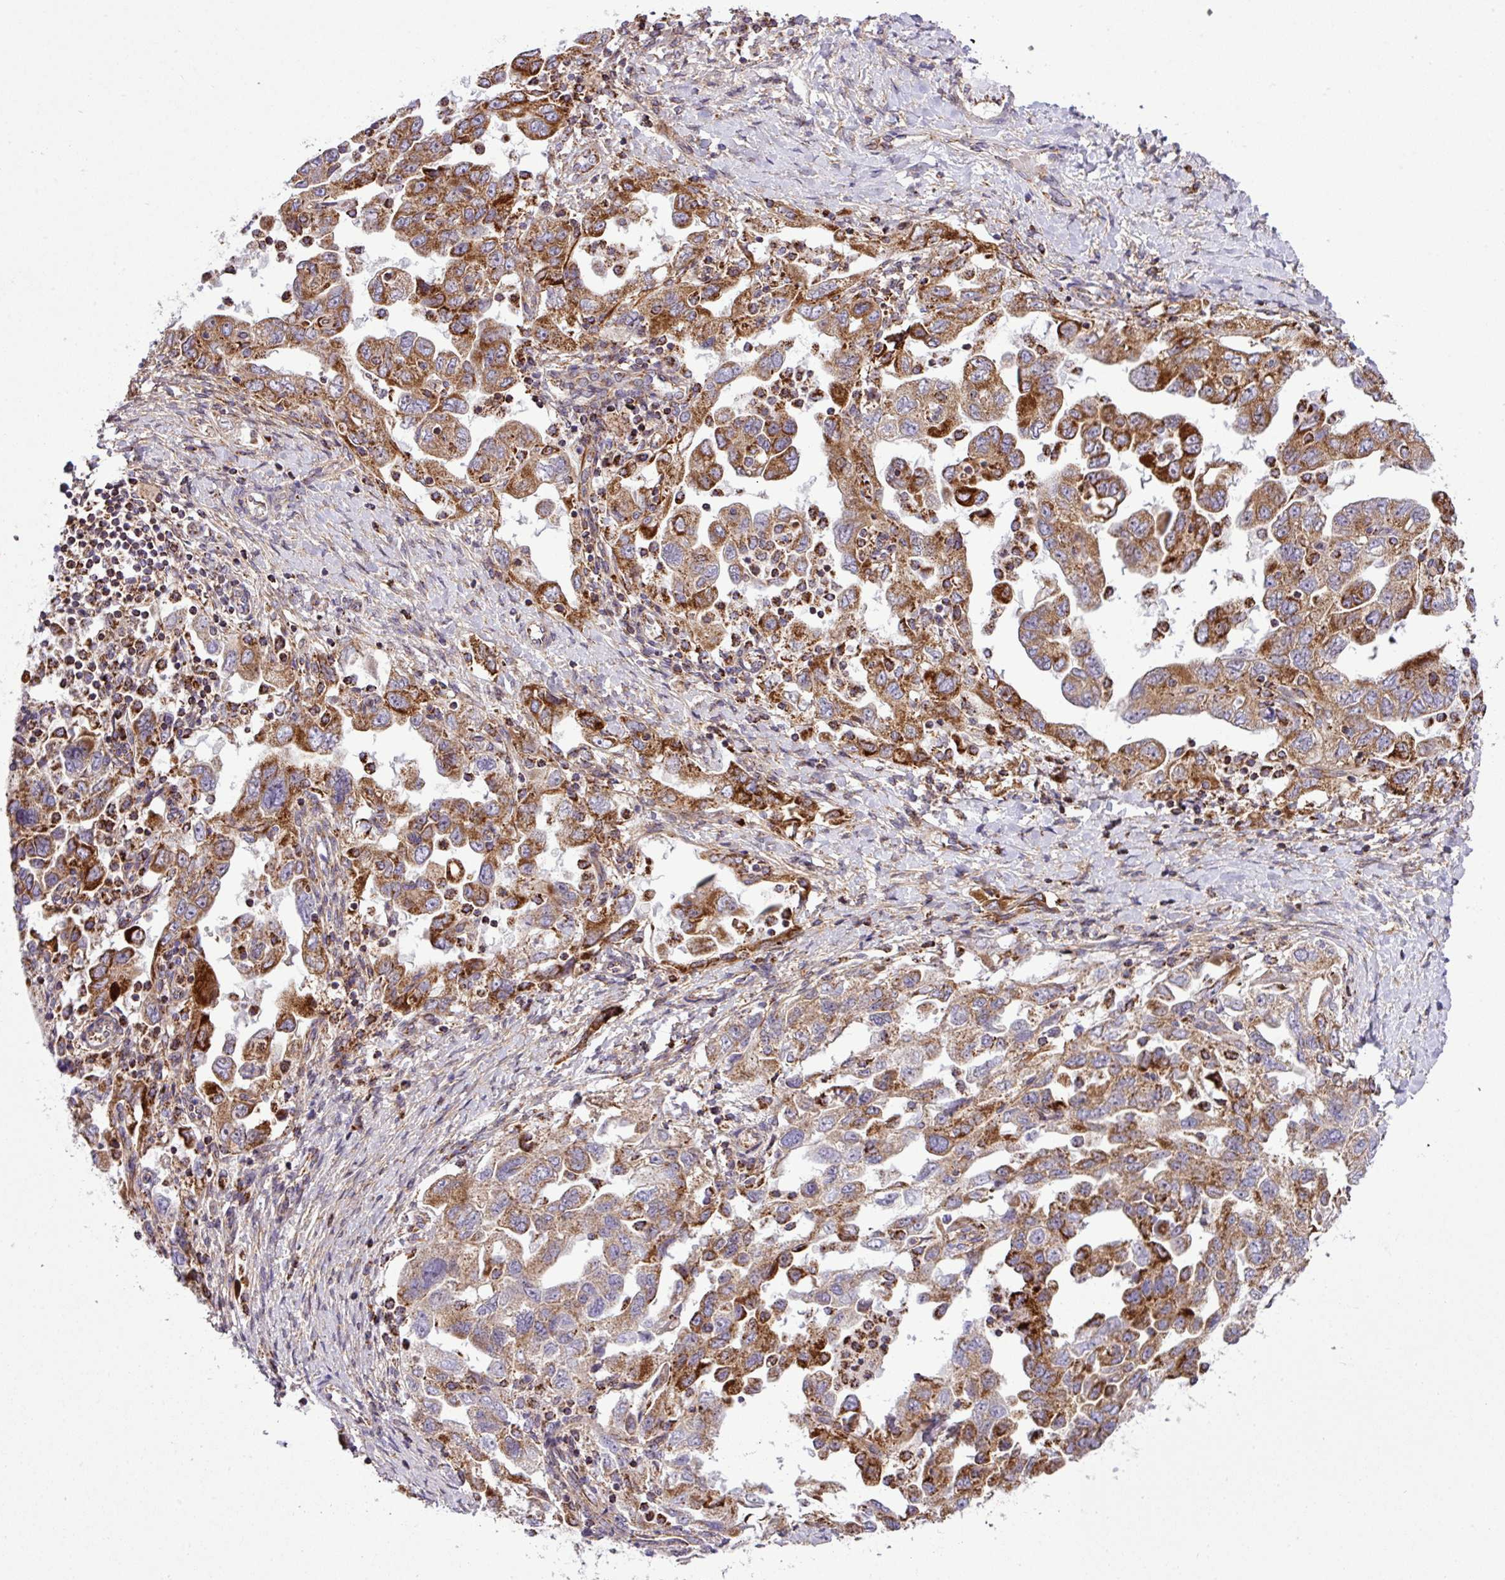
{"staining": {"intensity": "strong", "quantity": "25%-75%", "location": "cytoplasmic/membranous"}, "tissue": "ovarian cancer", "cell_type": "Tumor cells", "image_type": "cancer", "snomed": [{"axis": "morphology", "description": "Carcinoma, NOS"}, {"axis": "morphology", "description": "Cystadenocarcinoma, serous, NOS"}, {"axis": "topography", "description": "Ovary"}], "caption": "Ovarian cancer (serous cystadenocarcinoma) was stained to show a protein in brown. There is high levels of strong cytoplasmic/membranous expression in approximately 25%-75% of tumor cells. Nuclei are stained in blue.", "gene": "ZNF569", "patient": {"sex": "female", "age": 69}}